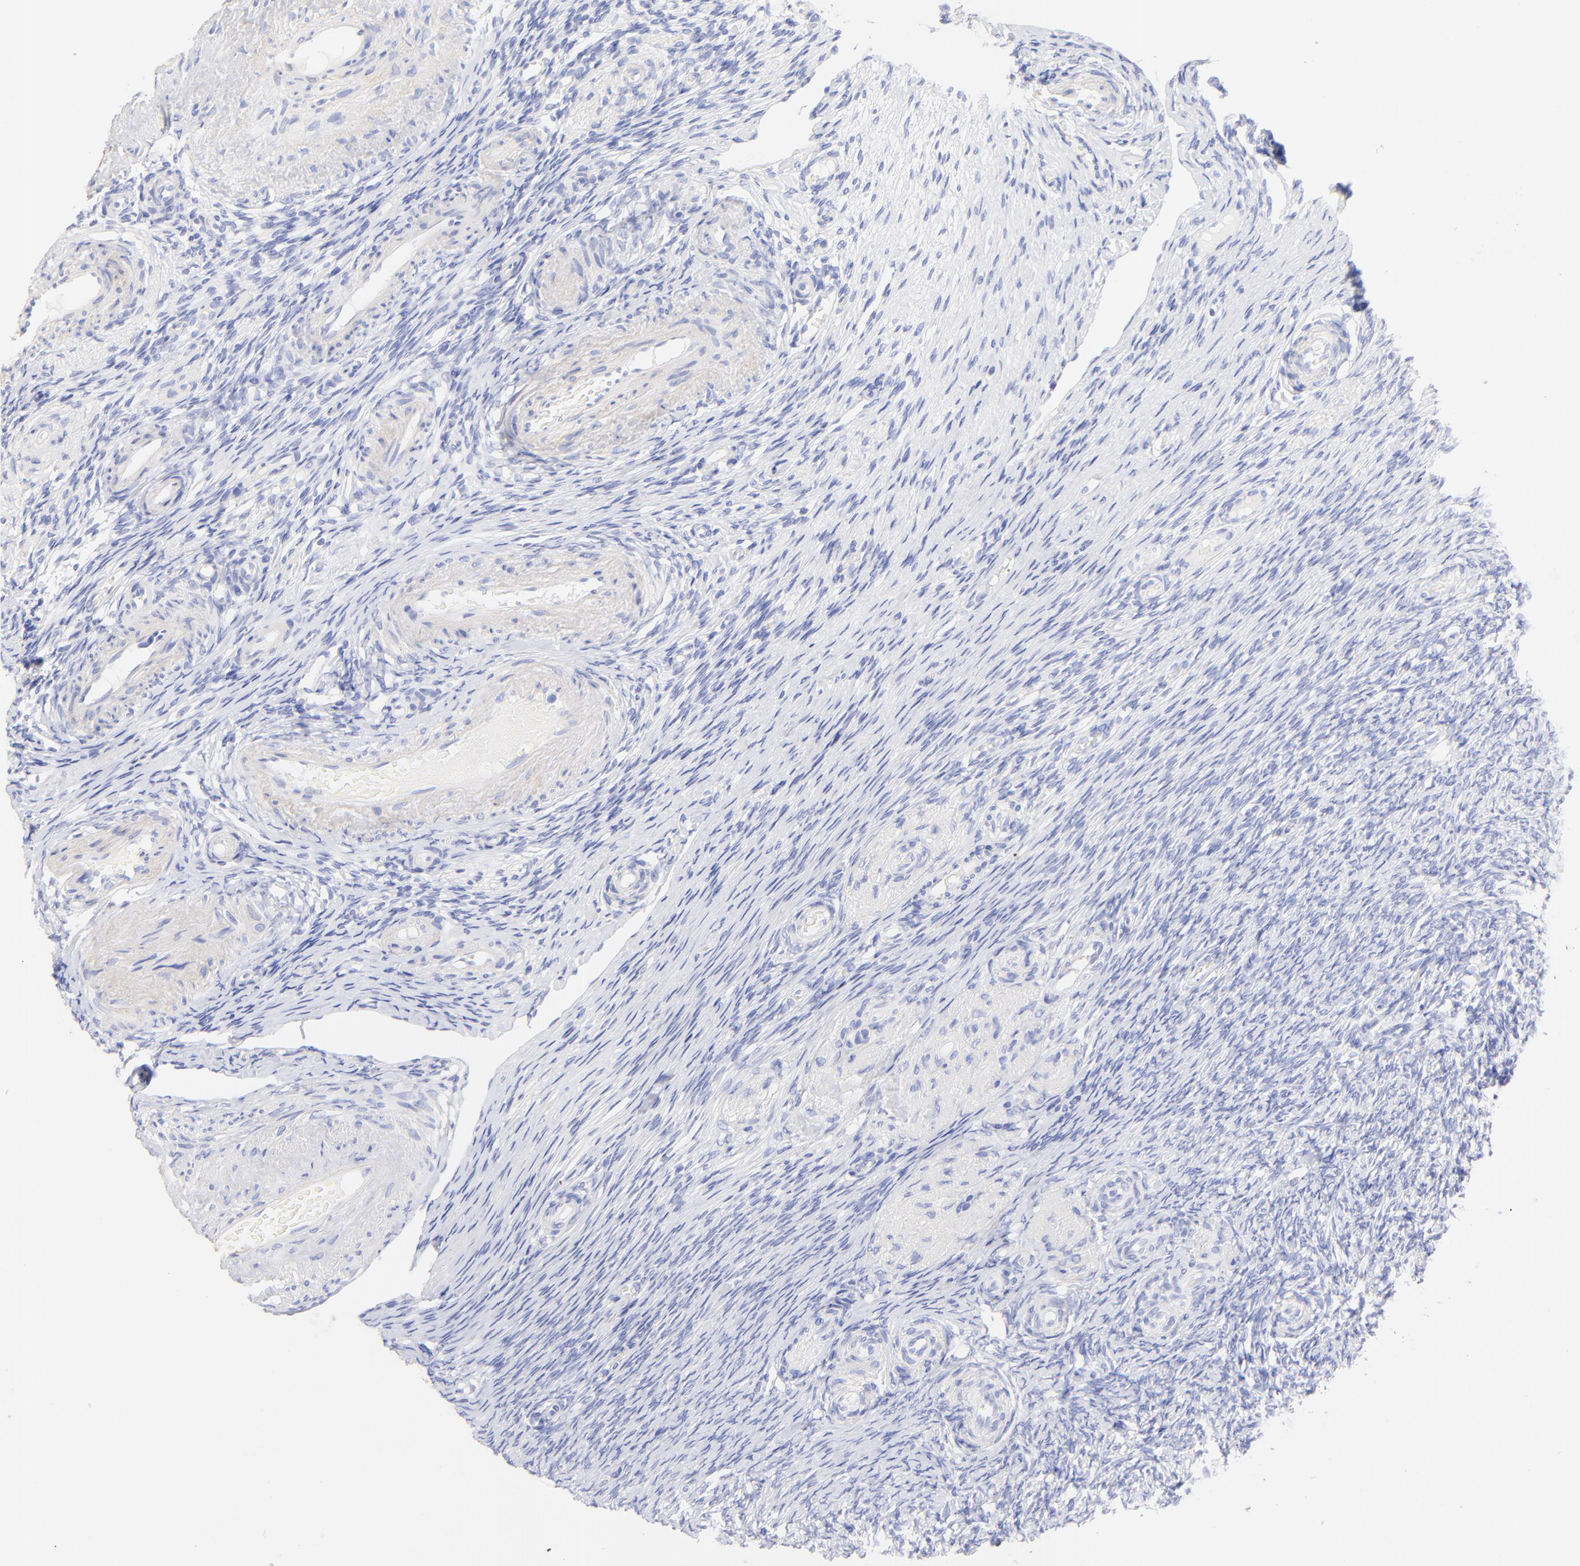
{"staining": {"intensity": "negative", "quantity": "none", "location": "none"}, "tissue": "ovary", "cell_type": "Follicle cells", "image_type": "normal", "snomed": [{"axis": "morphology", "description": "Normal tissue, NOS"}, {"axis": "topography", "description": "Ovary"}], "caption": "Human ovary stained for a protein using immunohistochemistry (IHC) displays no positivity in follicle cells.", "gene": "C1QTNF6", "patient": {"sex": "female", "age": 60}}